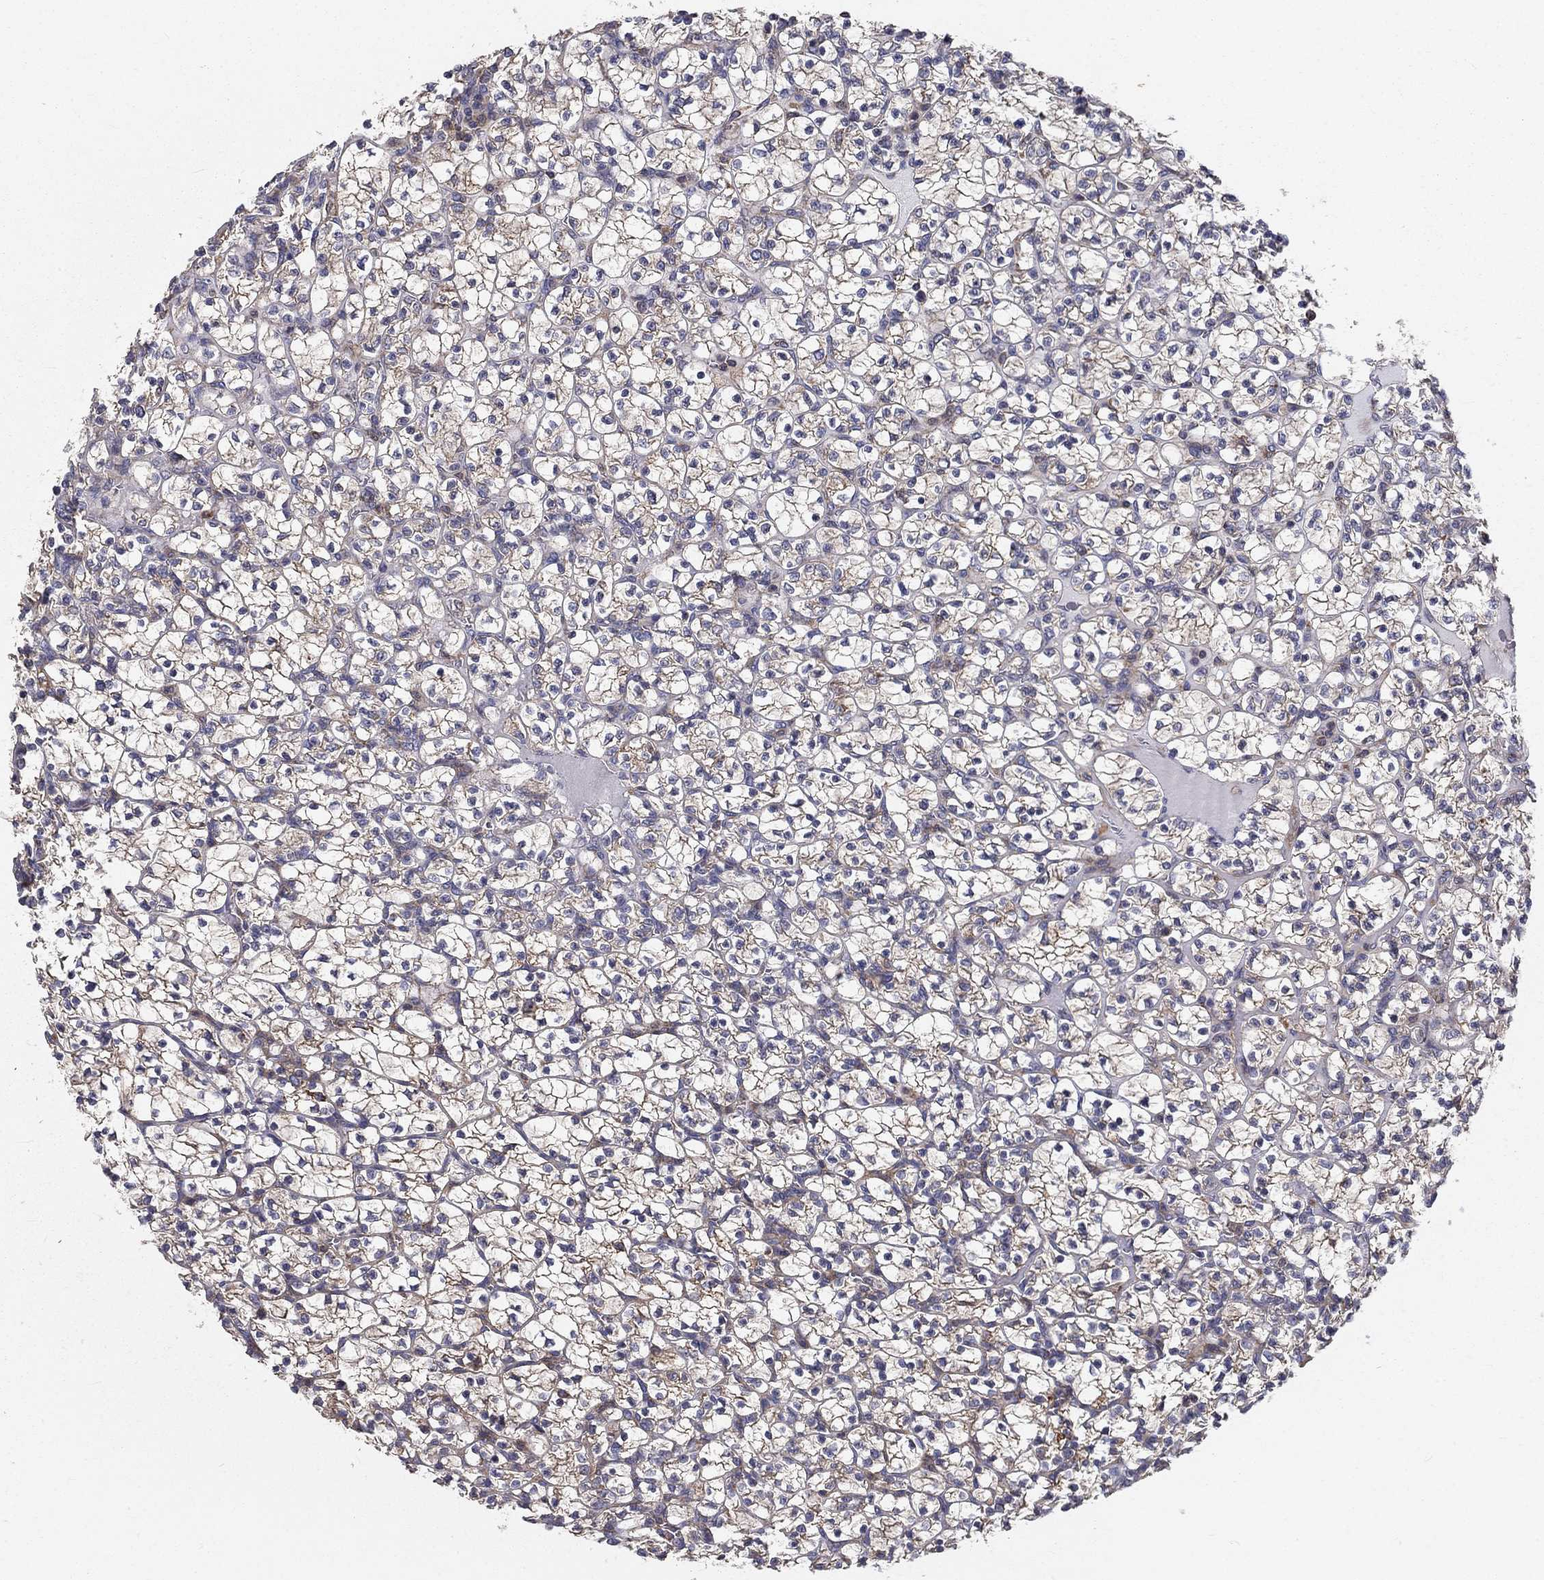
{"staining": {"intensity": "moderate", "quantity": ">75%", "location": "cytoplasmic/membranous"}, "tissue": "renal cancer", "cell_type": "Tumor cells", "image_type": "cancer", "snomed": [{"axis": "morphology", "description": "Adenocarcinoma, NOS"}, {"axis": "topography", "description": "Kidney"}], "caption": "Adenocarcinoma (renal) was stained to show a protein in brown. There is medium levels of moderate cytoplasmic/membranous positivity in about >75% of tumor cells. The staining is performed using DAB (3,3'-diaminobenzidine) brown chromogen to label protein expression. The nuclei are counter-stained blue using hematoxylin.", "gene": "ALDH4A1", "patient": {"sex": "female", "age": 89}}